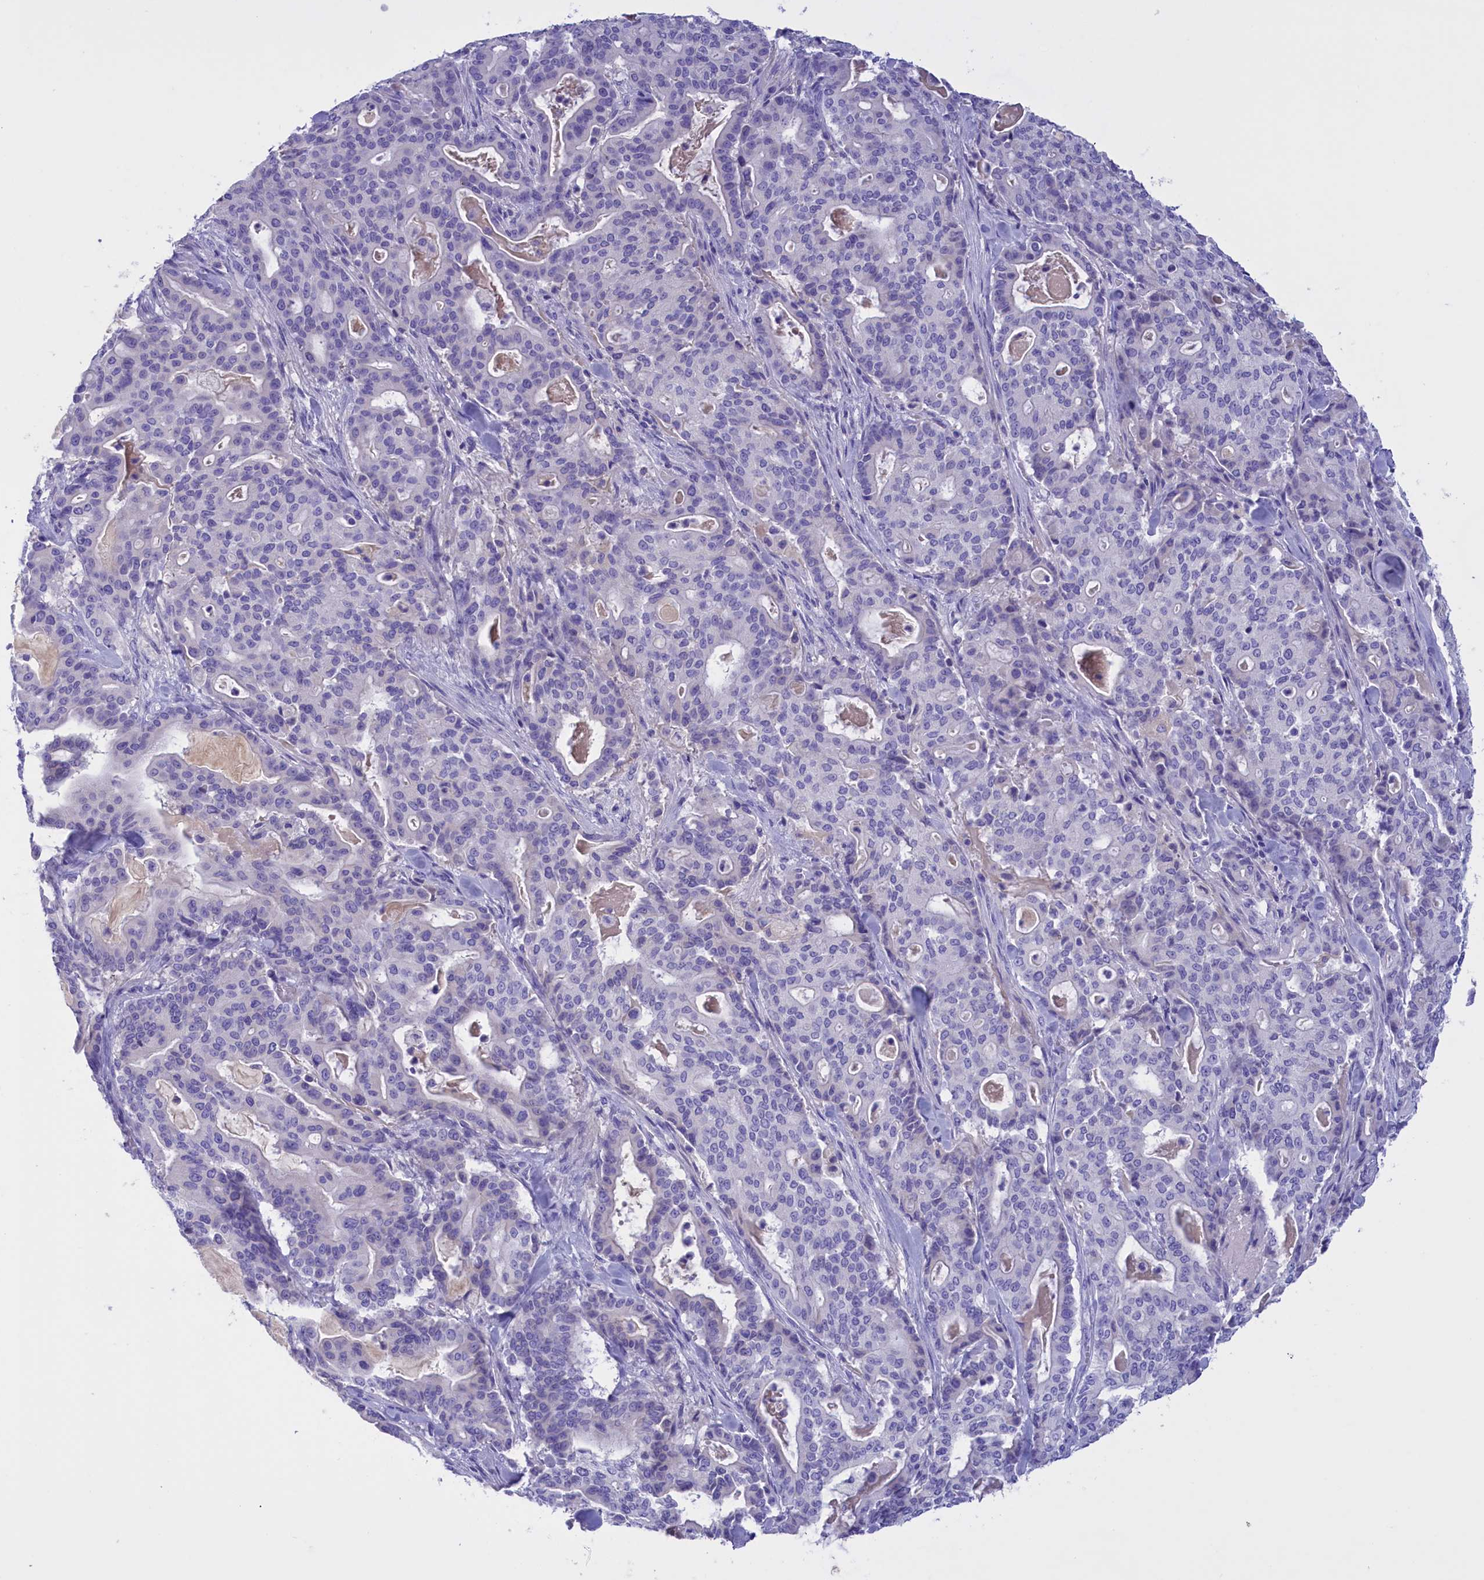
{"staining": {"intensity": "negative", "quantity": "none", "location": "none"}, "tissue": "pancreatic cancer", "cell_type": "Tumor cells", "image_type": "cancer", "snomed": [{"axis": "morphology", "description": "Adenocarcinoma, NOS"}, {"axis": "topography", "description": "Pancreas"}], "caption": "The micrograph displays no significant staining in tumor cells of pancreatic cancer (adenocarcinoma).", "gene": "PROK2", "patient": {"sex": "male", "age": 63}}